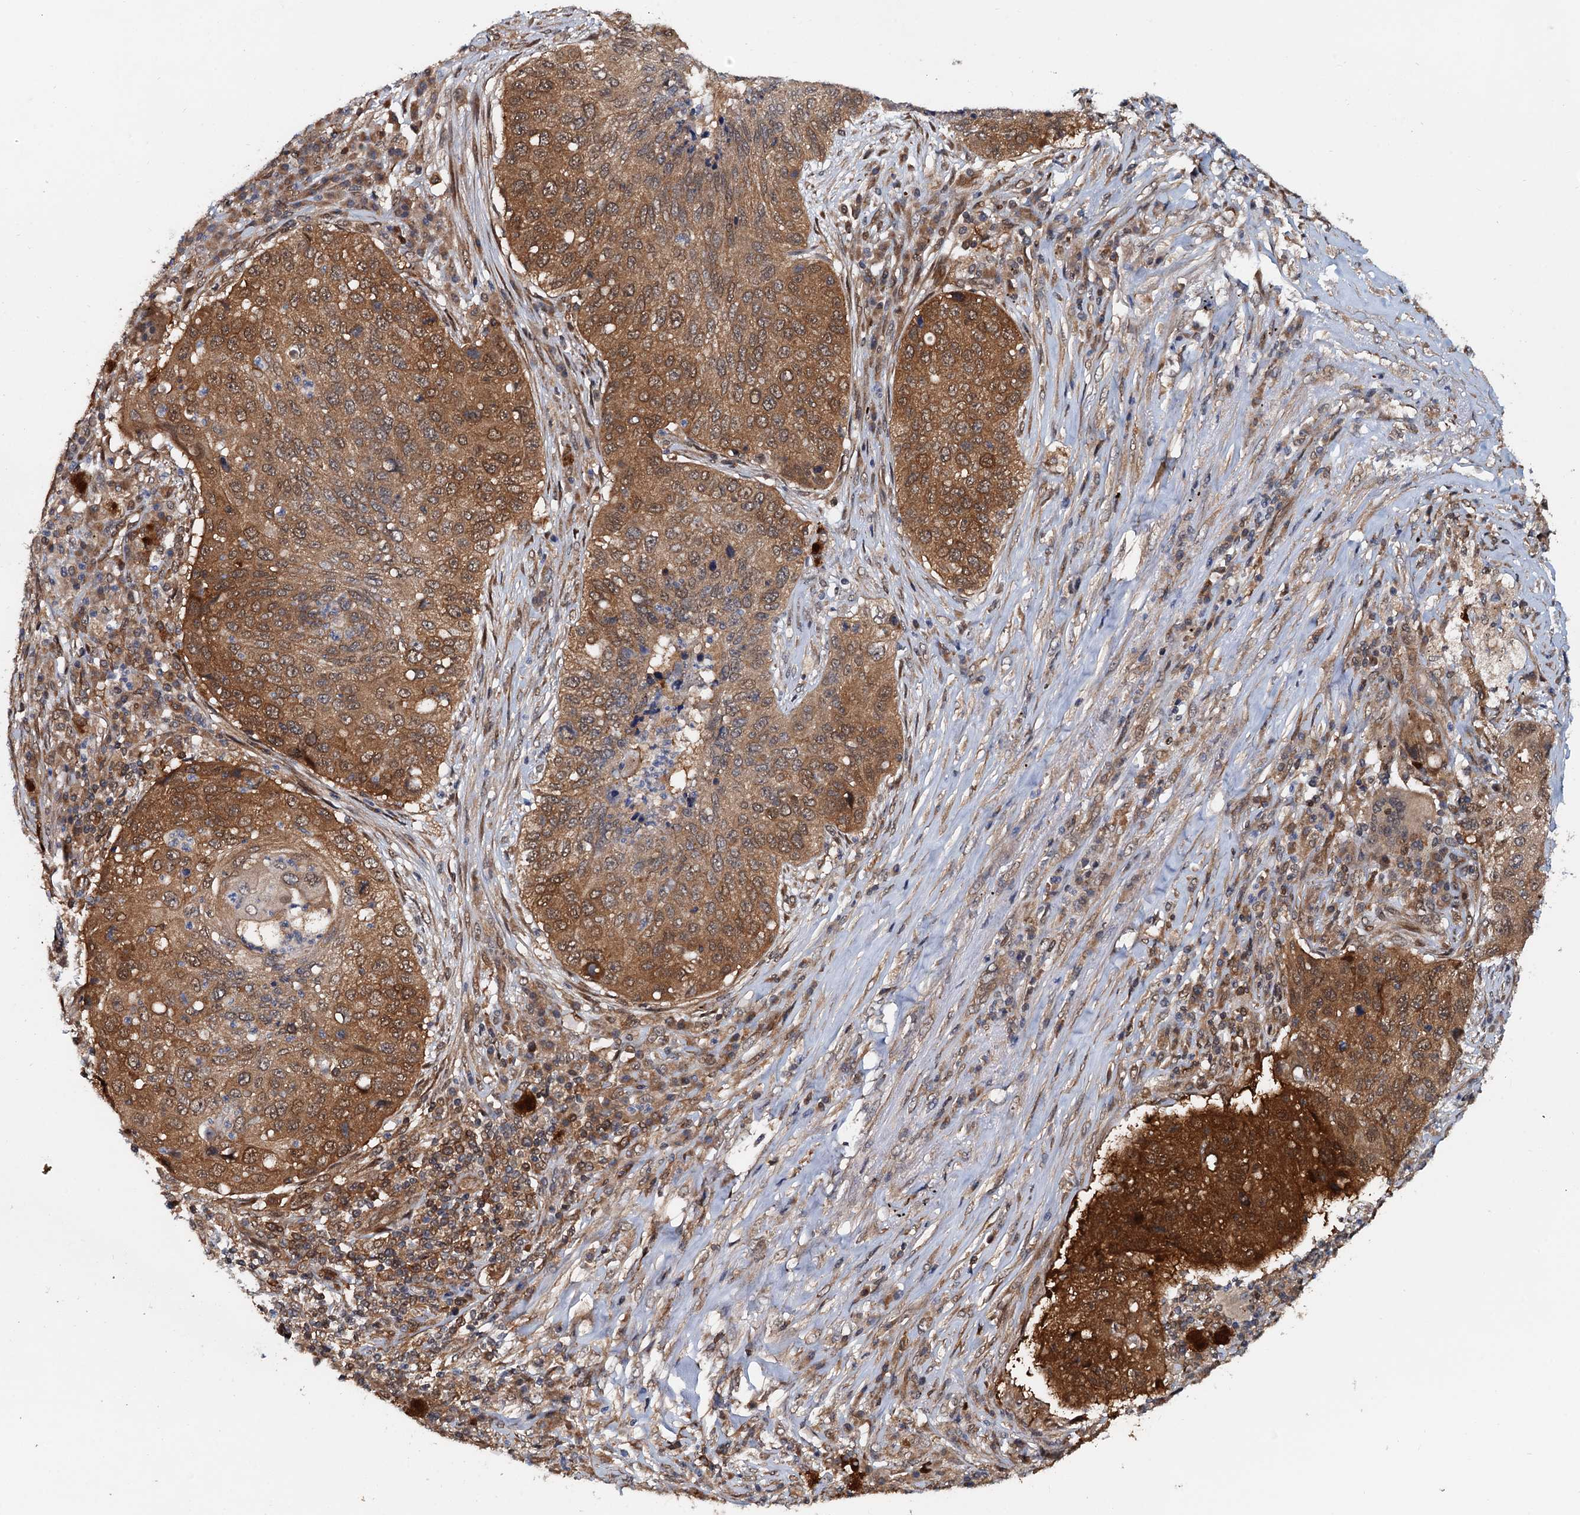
{"staining": {"intensity": "strong", "quantity": "25%-75%", "location": "cytoplasmic/membranous,nuclear"}, "tissue": "lung cancer", "cell_type": "Tumor cells", "image_type": "cancer", "snomed": [{"axis": "morphology", "description": "Squamous cell carcinoma, NOS"}, {"axis": "topography", "description": "Lung"}], "caption": "A brown stain highlights strong cytoplasmic/membranous and nuclear staining of a protein in human lung squamous cell carcinoma tumor cells.", "gene": "AAGAB", "patient": {"sex": "female", "age": 63}}